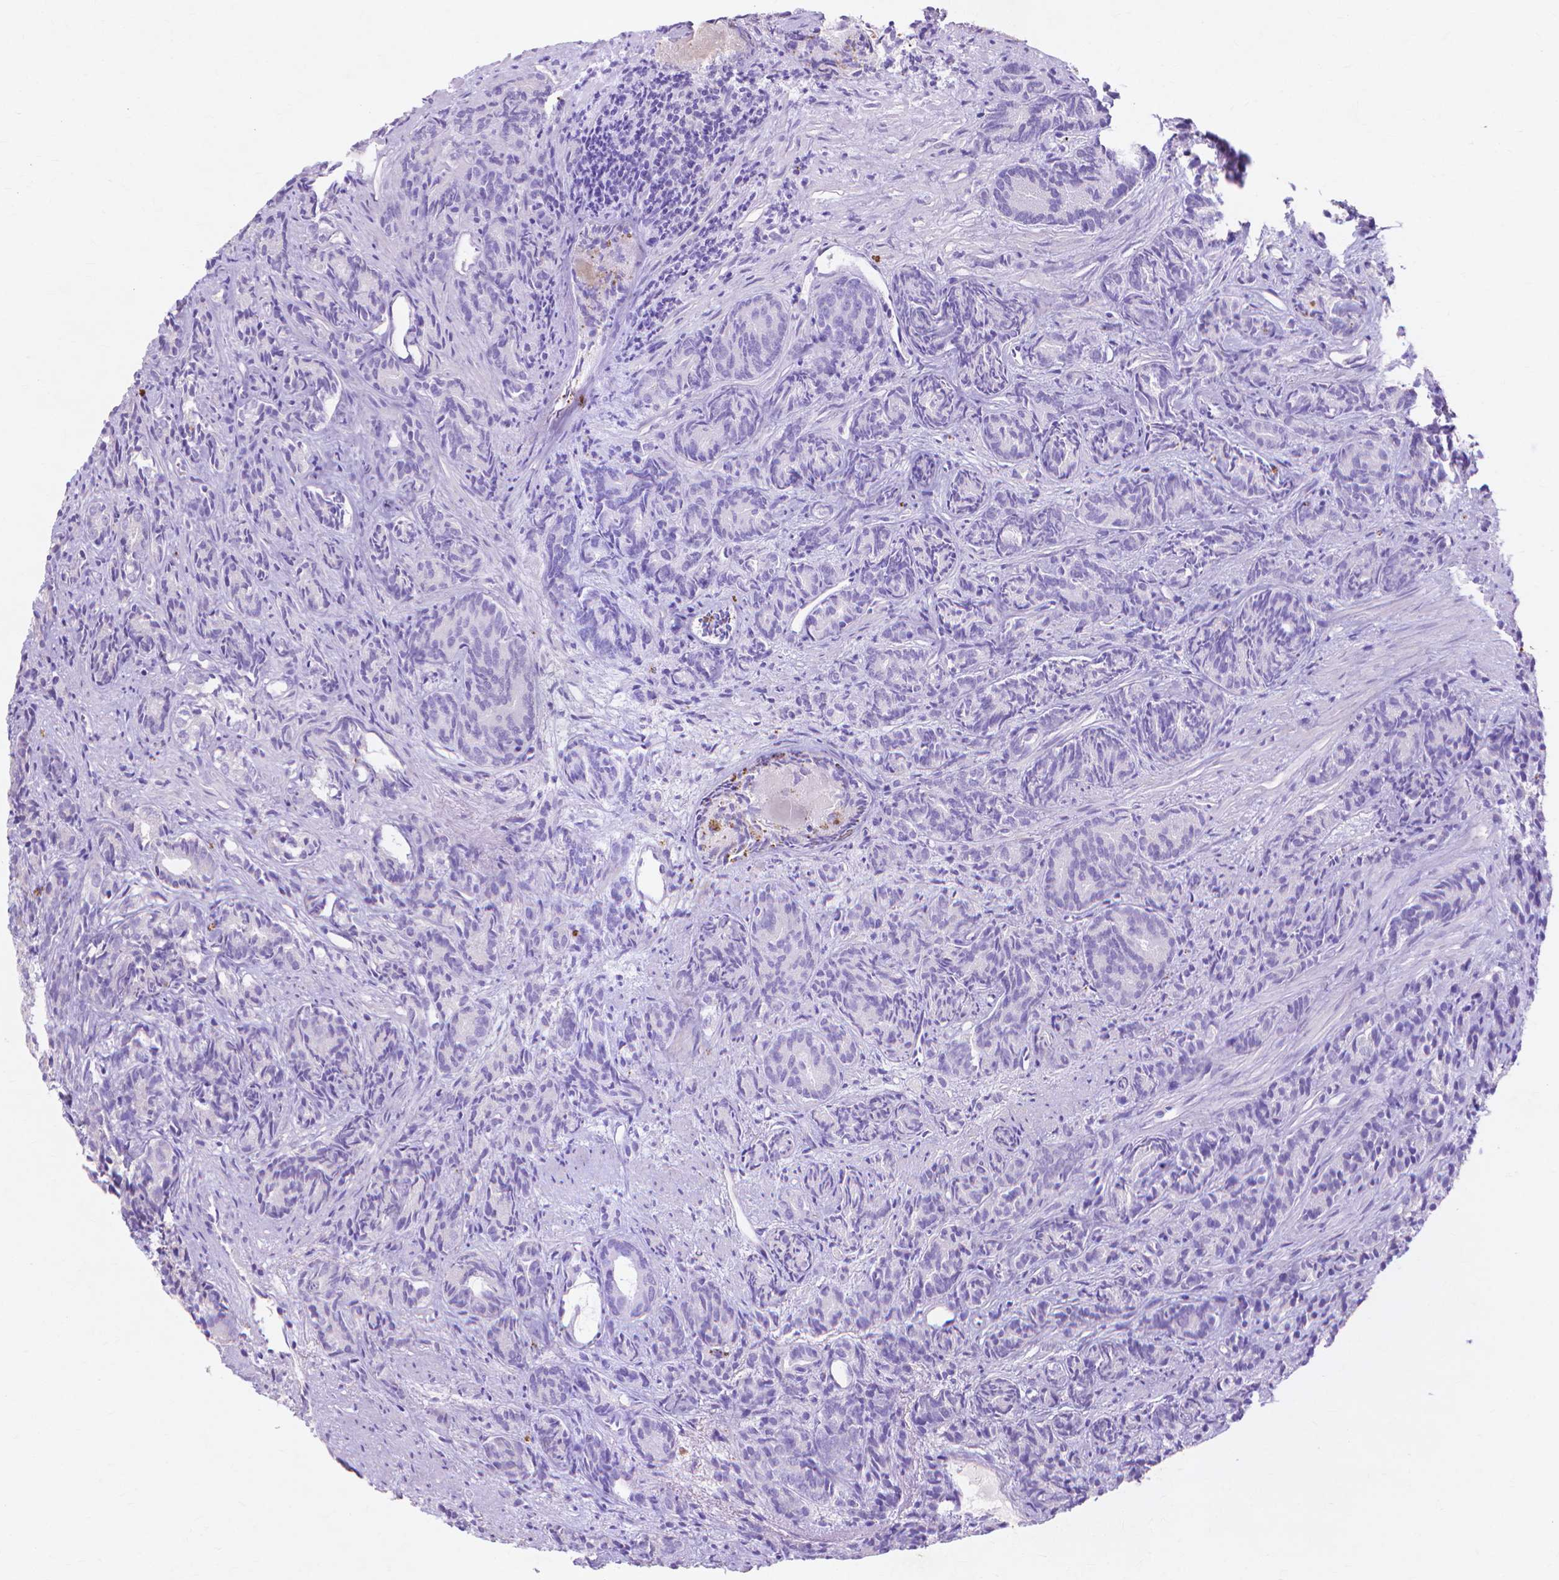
{"staining": {"intensity": "negative", "quantity": "none", "location": "none"}, "tissue": "prostate cancer", "cell_type": "Tumor cells", "image_type": "cancer", "snomed": [{"axis": "morphology", "description": "Adenocarcinoma, High grade"}, {"axis": "topography", "description": "Prostate"}], "caption": "This is a micrograph of IHC staining of prostate cancer, which shows no positivity in tumor cells.", "gene": "MMP11", "patient": {"sex": "male", "age": 84}}